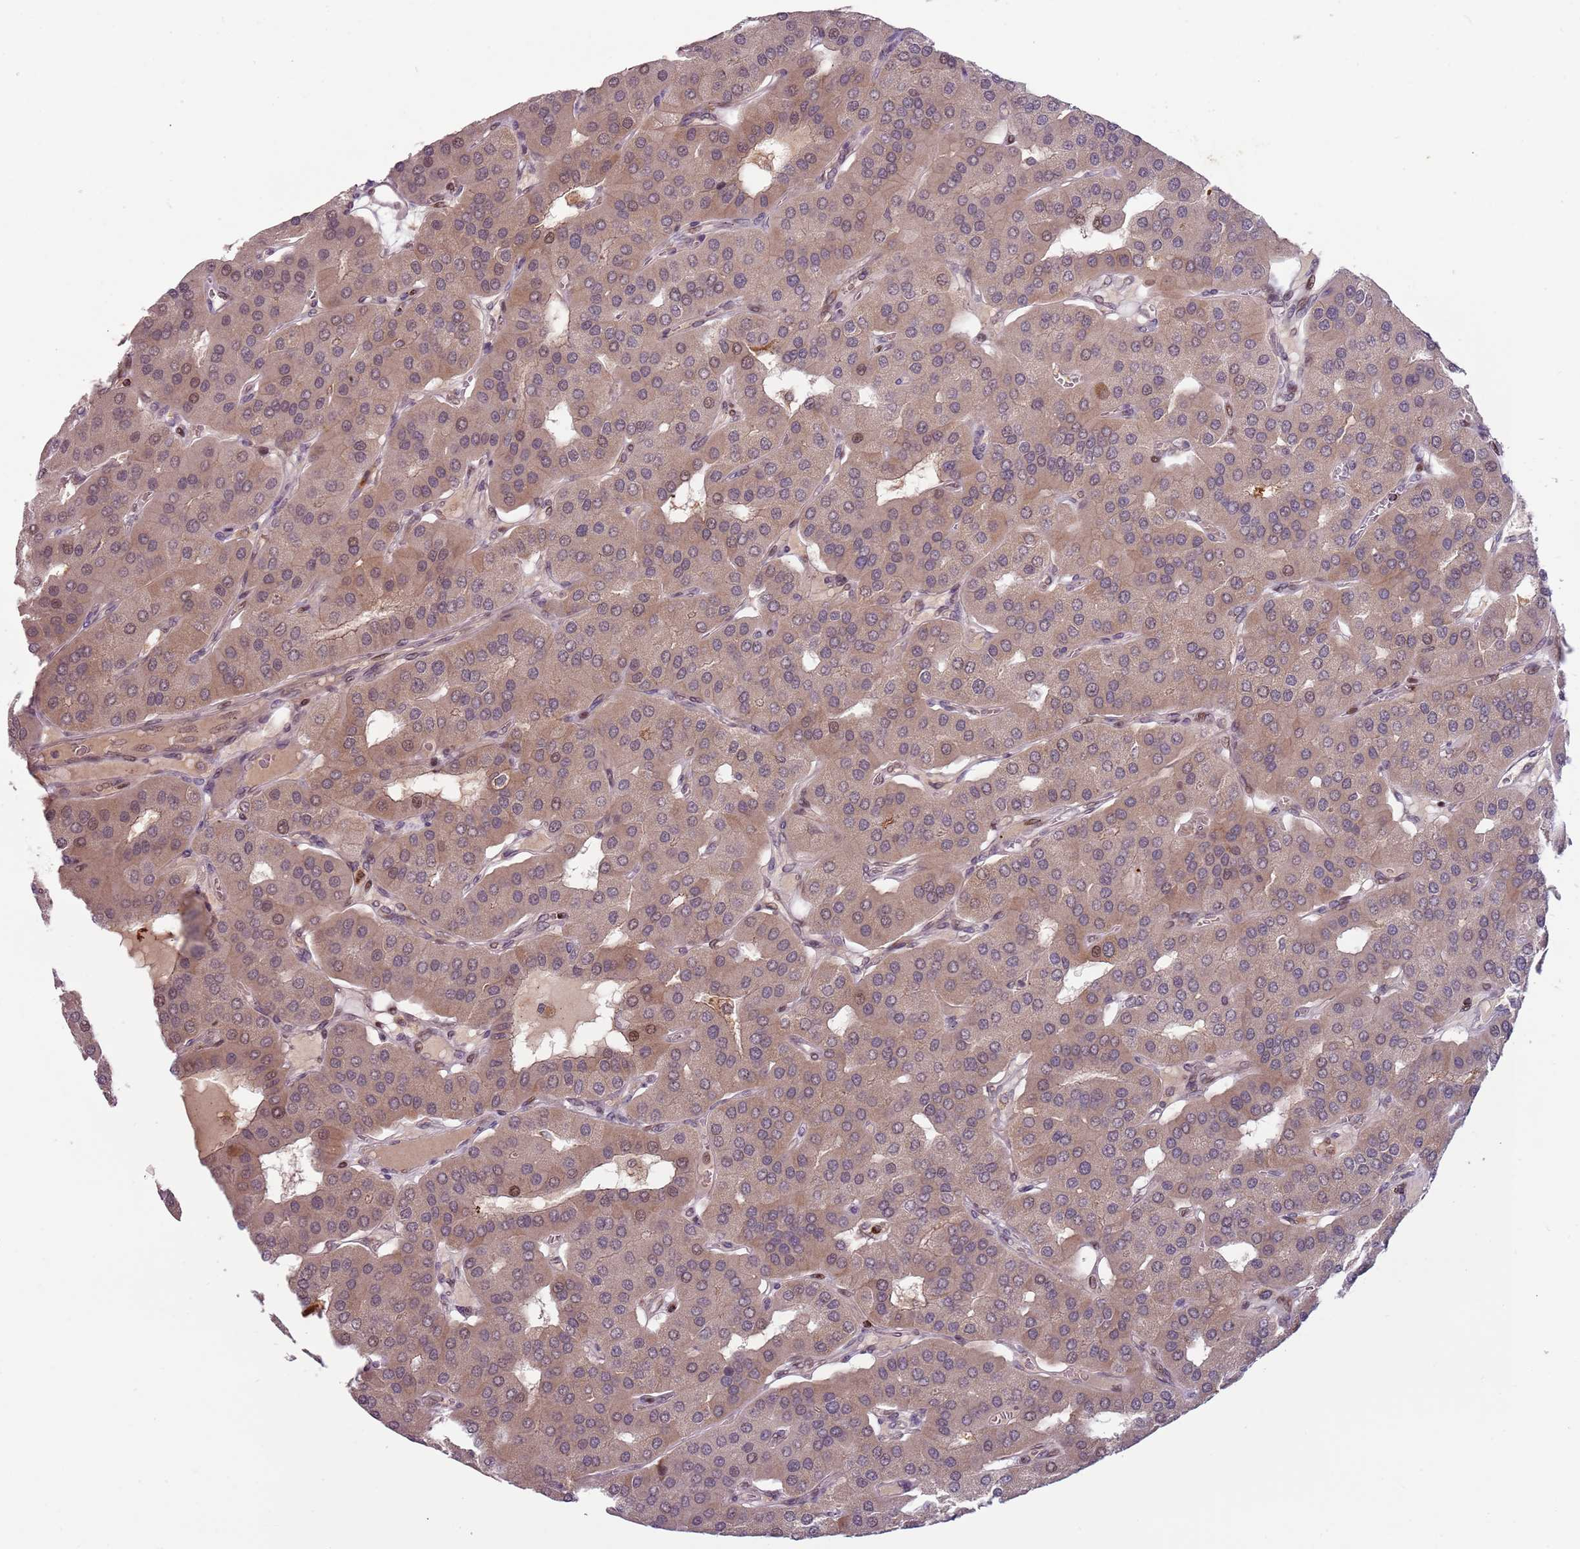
{"staining": {"intensity": "weak", "quantity": "25%-75%", "location": "cytoplasmic/membranous,nuclear"}, "tissue": "parathyroid gland", "cell_type": "Glandular cells", "image_type": "normal", "snomed": [{"axis": "morphology", "description": "Normal tissue, NOS"}, {"axis": "morphology", "description": "Adenoma, NOS"}, {"axis": "topography", "description": "Parathyroid gland"}], "caption": "An immunohistochemistry (IHC) micrograph of benign tissue is shown. Protein staining in brown labels weak cytoplasmic/membranous,nuclear positivity in parathyroid gland within glandular cells. Immunohistochemistry (ihc) stains the protein in brown and the nuclei are stained blue.", "gene": "ULK3", "patient": {"sex": "female", "age": 86}}